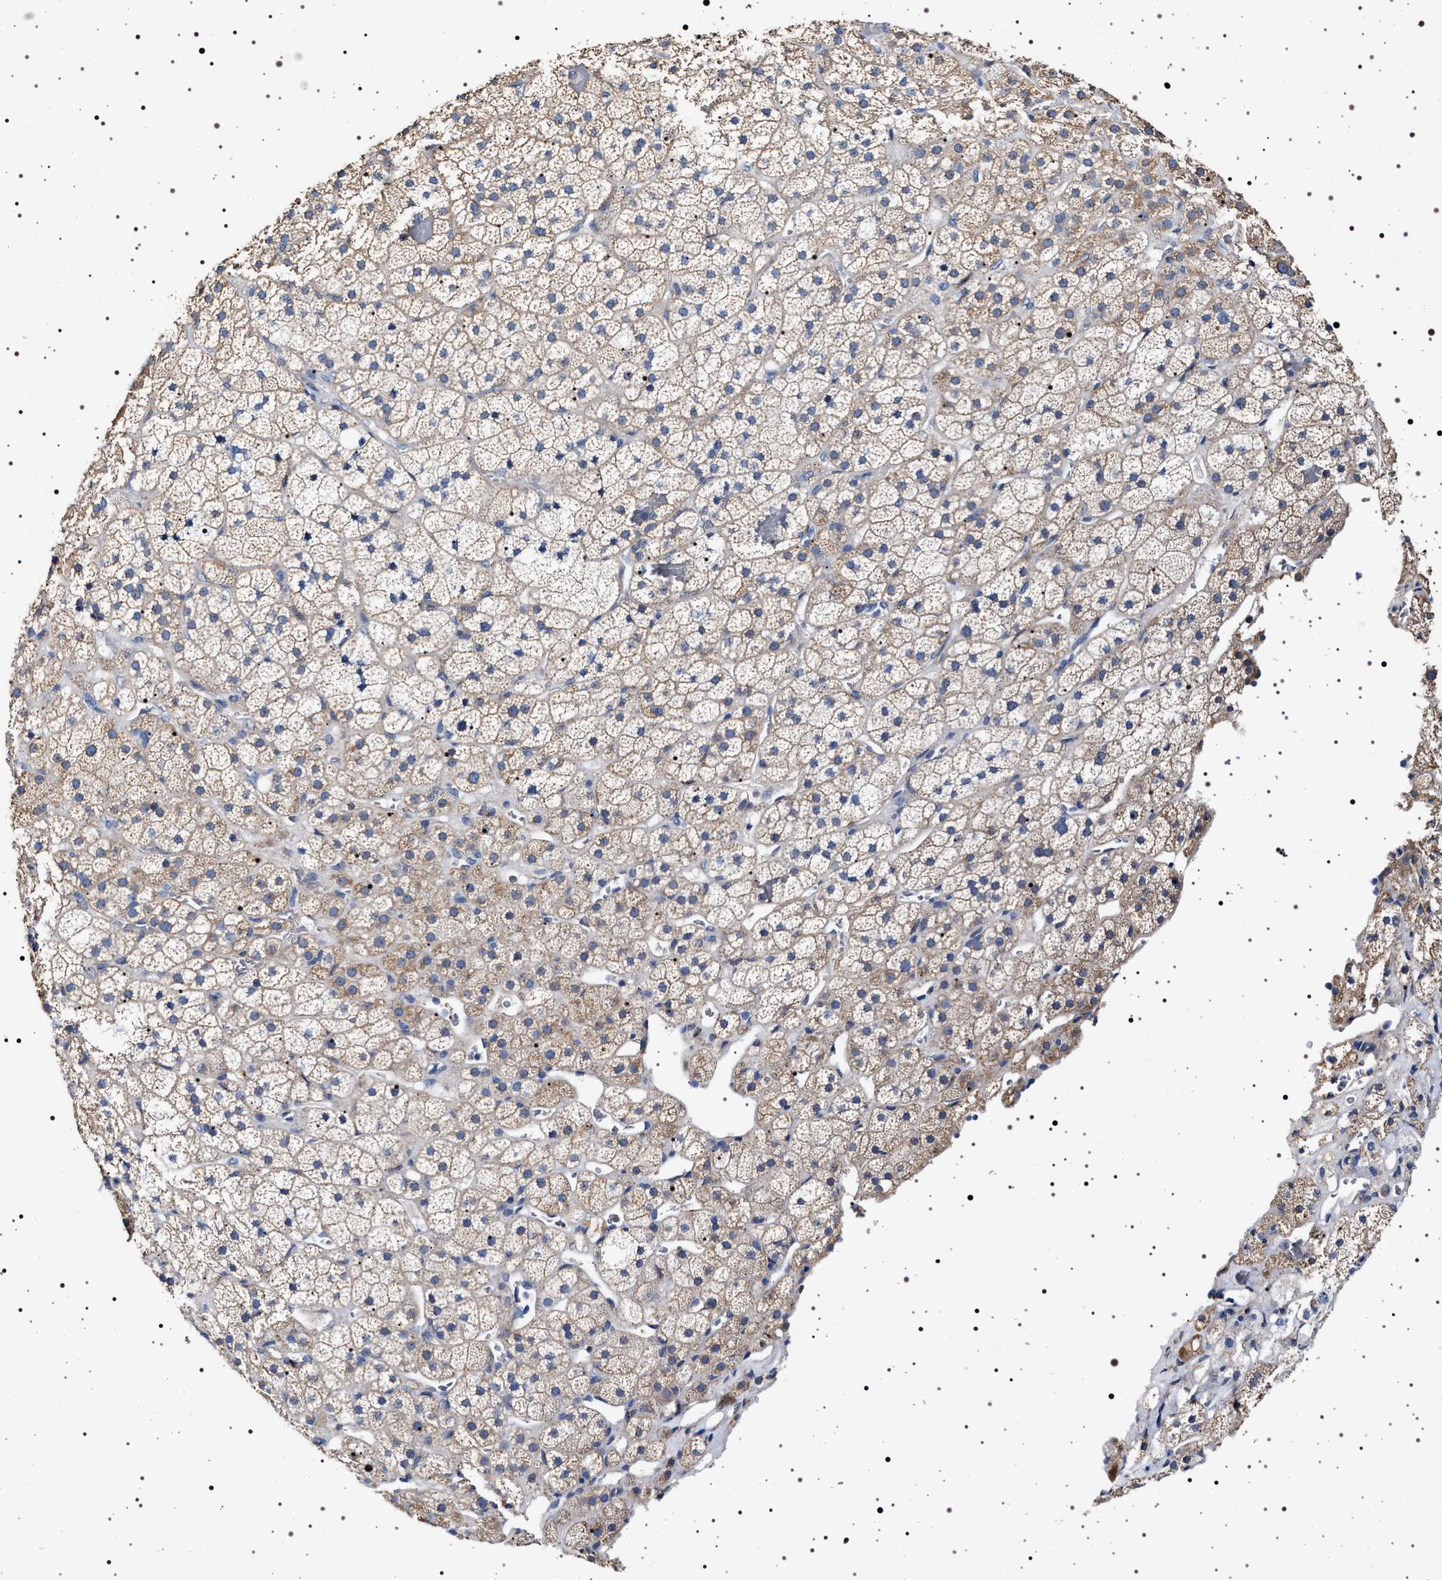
{"staining": {"intensity": "weak", "quantity": ">75%", "location": "cytoplasmic/membranous"}, "tissue": "adrenal gland", "cell_type": "Glandular cells", "image_type": "normal", "snomed": [{"axis": "morphology", "description": "Normal tissue, NOS"}, {"axis": "topography", "description": "Adrenal gland"}], "caption": "Protein staining demonstrates weak cytoplasmic/membranous positivity in about >75% of glandular cells in benign adrenal gland.", "gene": "NAALADL2", "patient": {"sex": "male", "age": 57}}